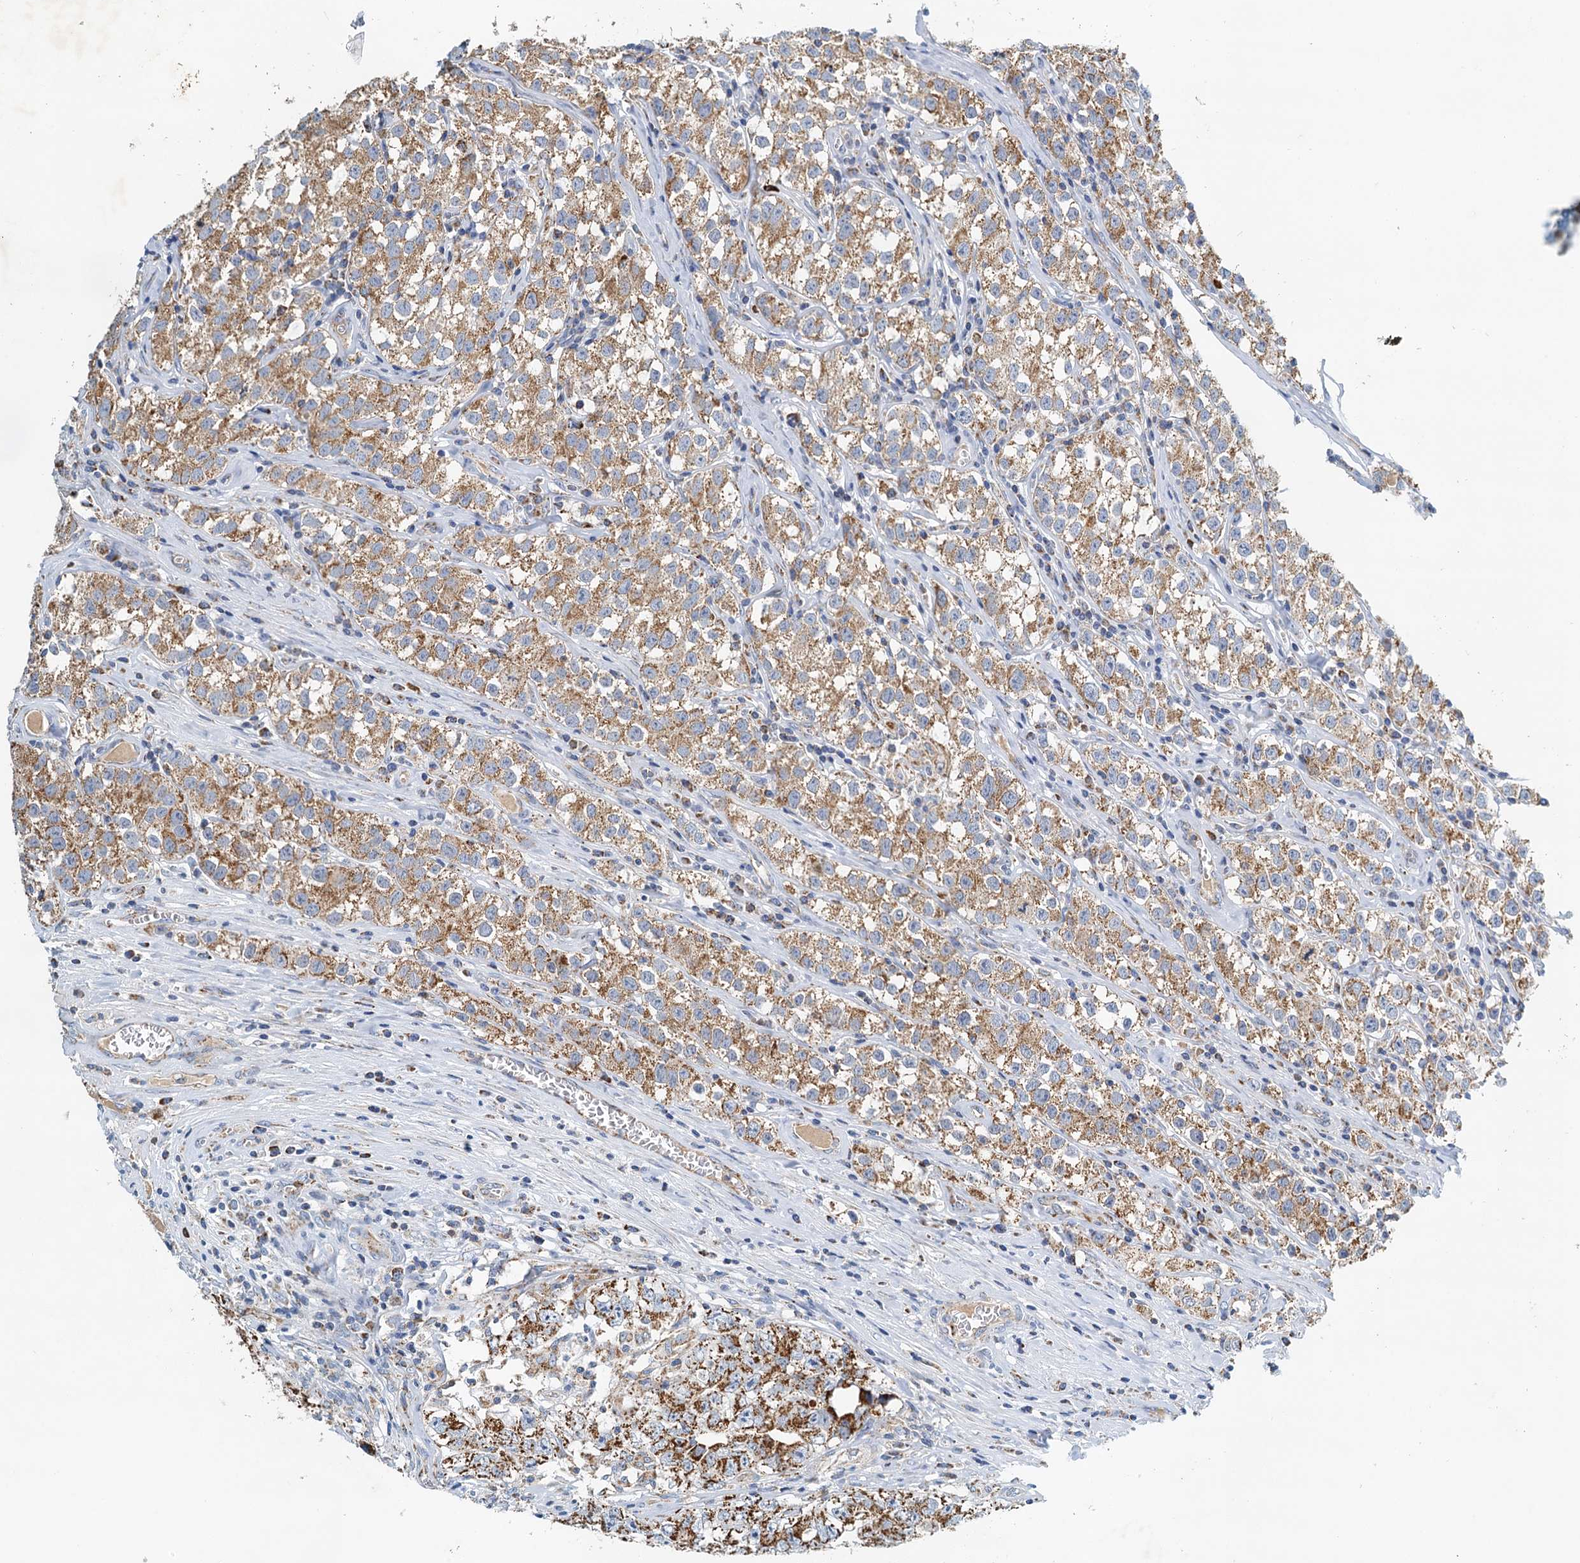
{"staining": {"intensity": "moderate", "quantity": ">75%", "location": "cytoplasmic/membranous"}, "tissue": "testis cancer", "cell_type": "Tumor cells", "image_type": "cancer", "snomed": [{"axis": "morphology", "description": "Seminoma, NOS"}, {"axis": "morphology", "description": "Carcinoma, Embryonal, NOS"}, {"axis": "topography", "description": "Testis"}], "caption": "The micrograph displays immunohistochemical staining of testis cancer (seminoma). There is moderate cytoplasmic/membranous staining is present in approximately >75% of tumor cells.", "gene": "POC1A", "patient": {"sex": "male", "age": 43}}